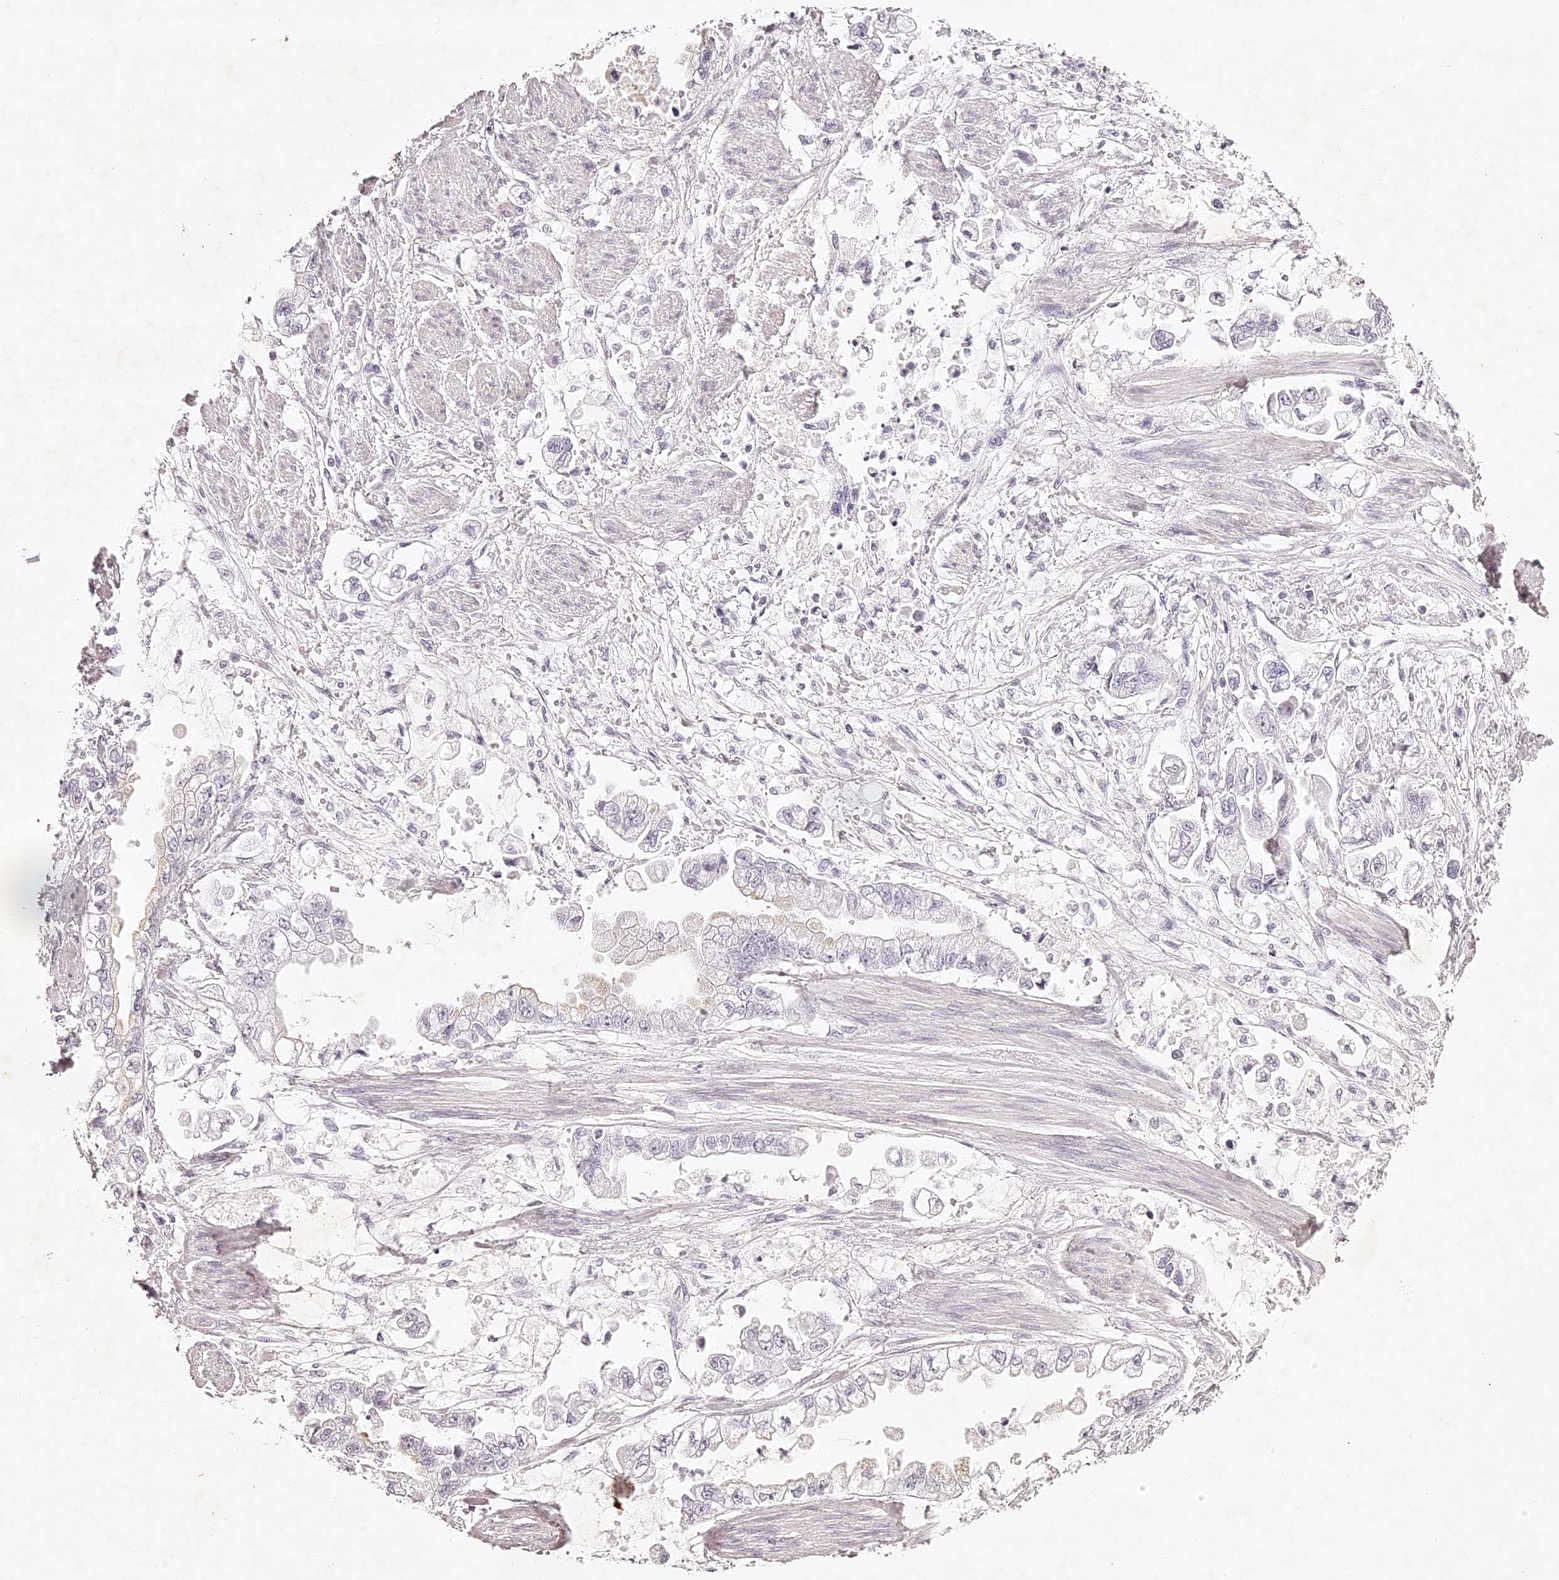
{"staining": {"intensity": "negative", "quantity": "none", "location": "none"}, "tissue": "stomach cancer", "cell_type": "Tumor cells", "image_type": "cancer", "snomed": [{"axis": "morphology", "description": "Adenocarcinoma, NOS"}, {"axis": "topography", "description": "Stomach"}], "caption": "Stomach adenocarcinoma stained for a protein using IHC exhibits no positivity tumor cells.", "gene": "ELAPOR1", "patient": {"sex": "male", "age": 62}}